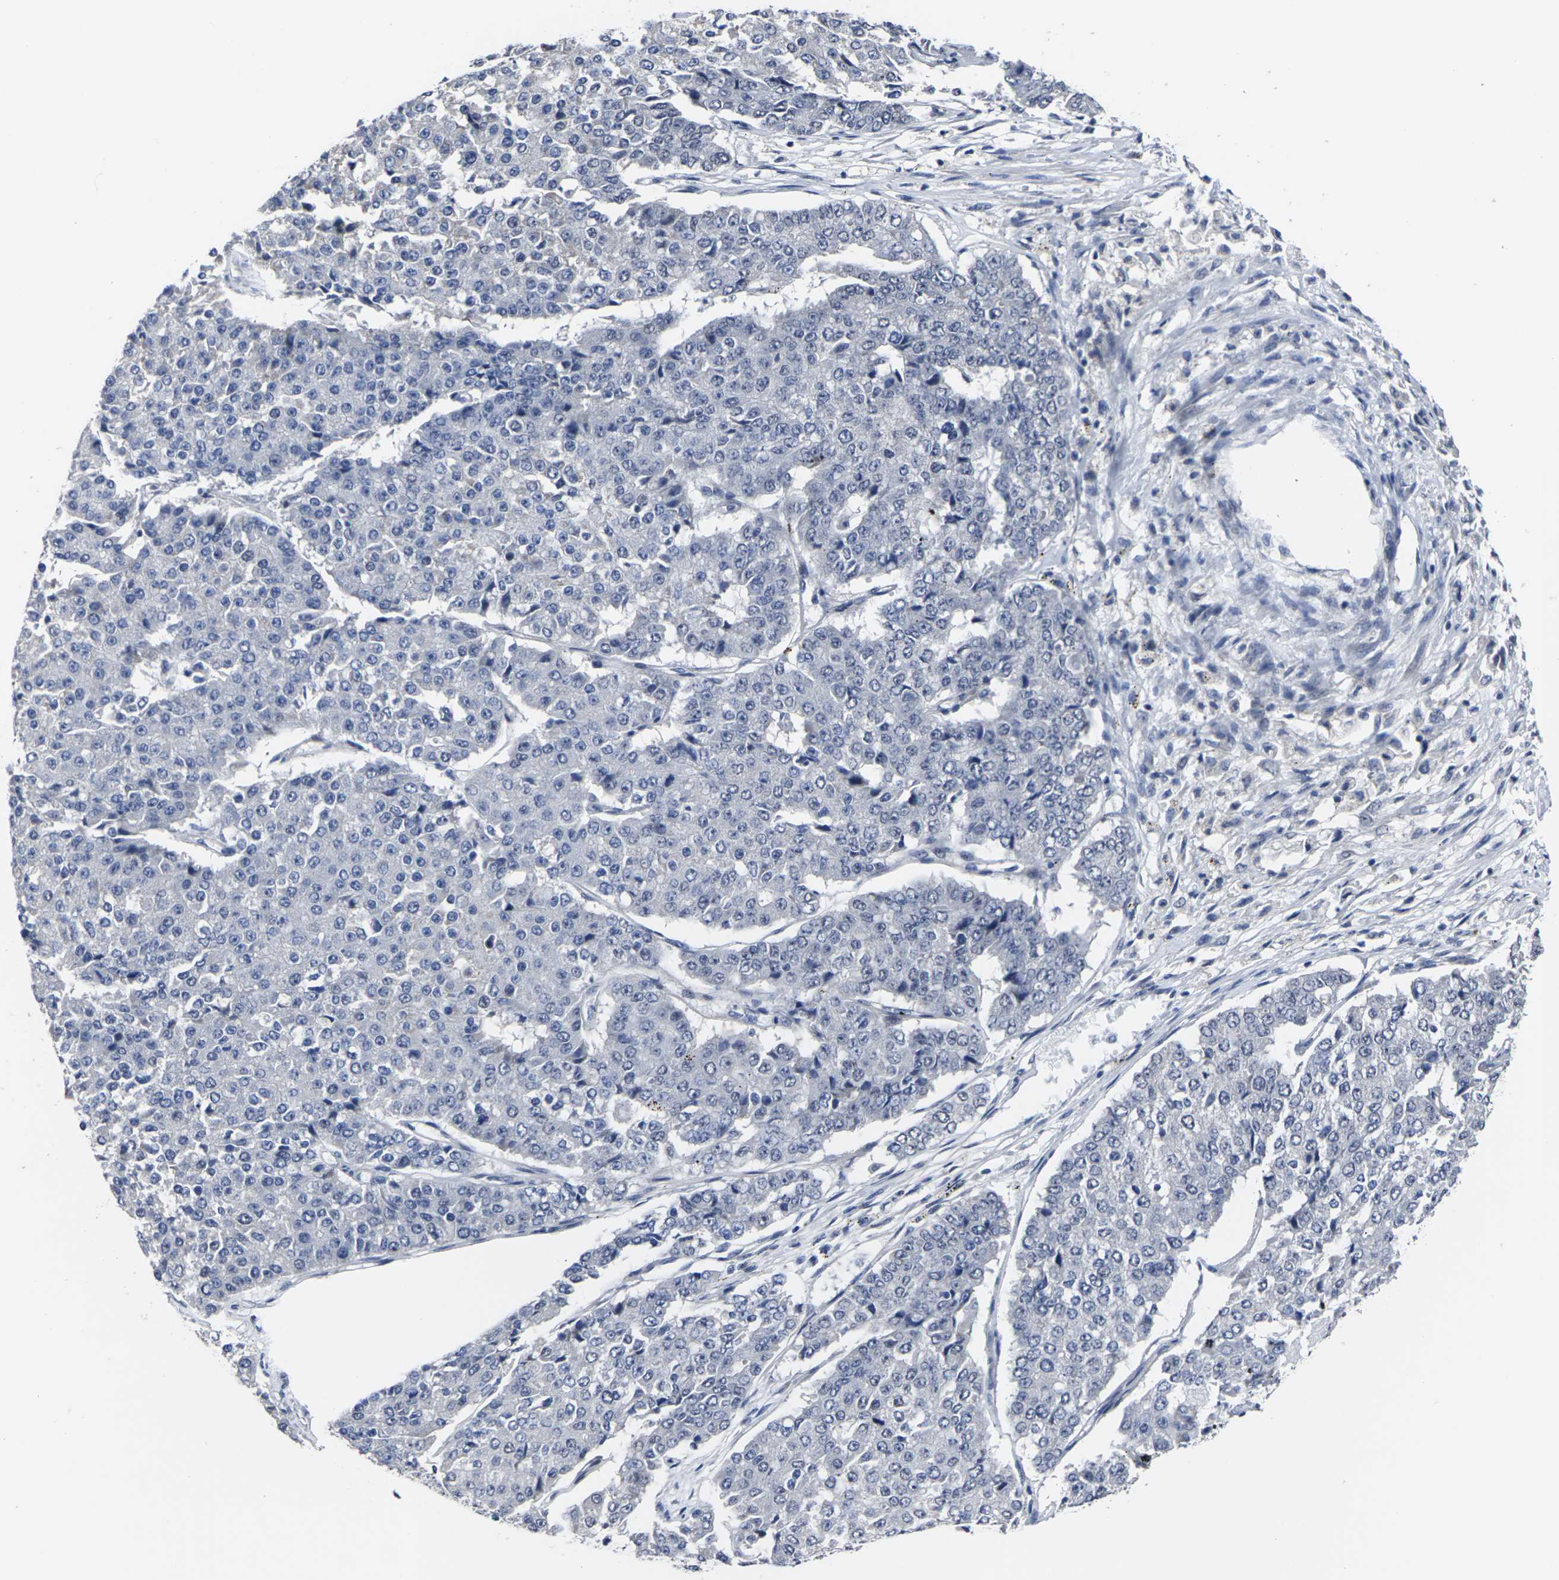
{"staining": {"intensity": "negative", "quantity": "none", "location": "none"}, "tissue": "pancreatic cancer", "cell_type": "Tumor cells", "image_type": "cancer", "snomed": [{"axis": "morphology", "description": "Adenocarcinoma, NOS"}, {"axis": "topography", "description": "Pancreas"}], "caption": "Human pancreatic adenocarcinoma stained for a protein using IHC demonstrates no expression in tumor cells.", "gene": "MSANTD4", "patient": {"sex": "male", "age": 50}}